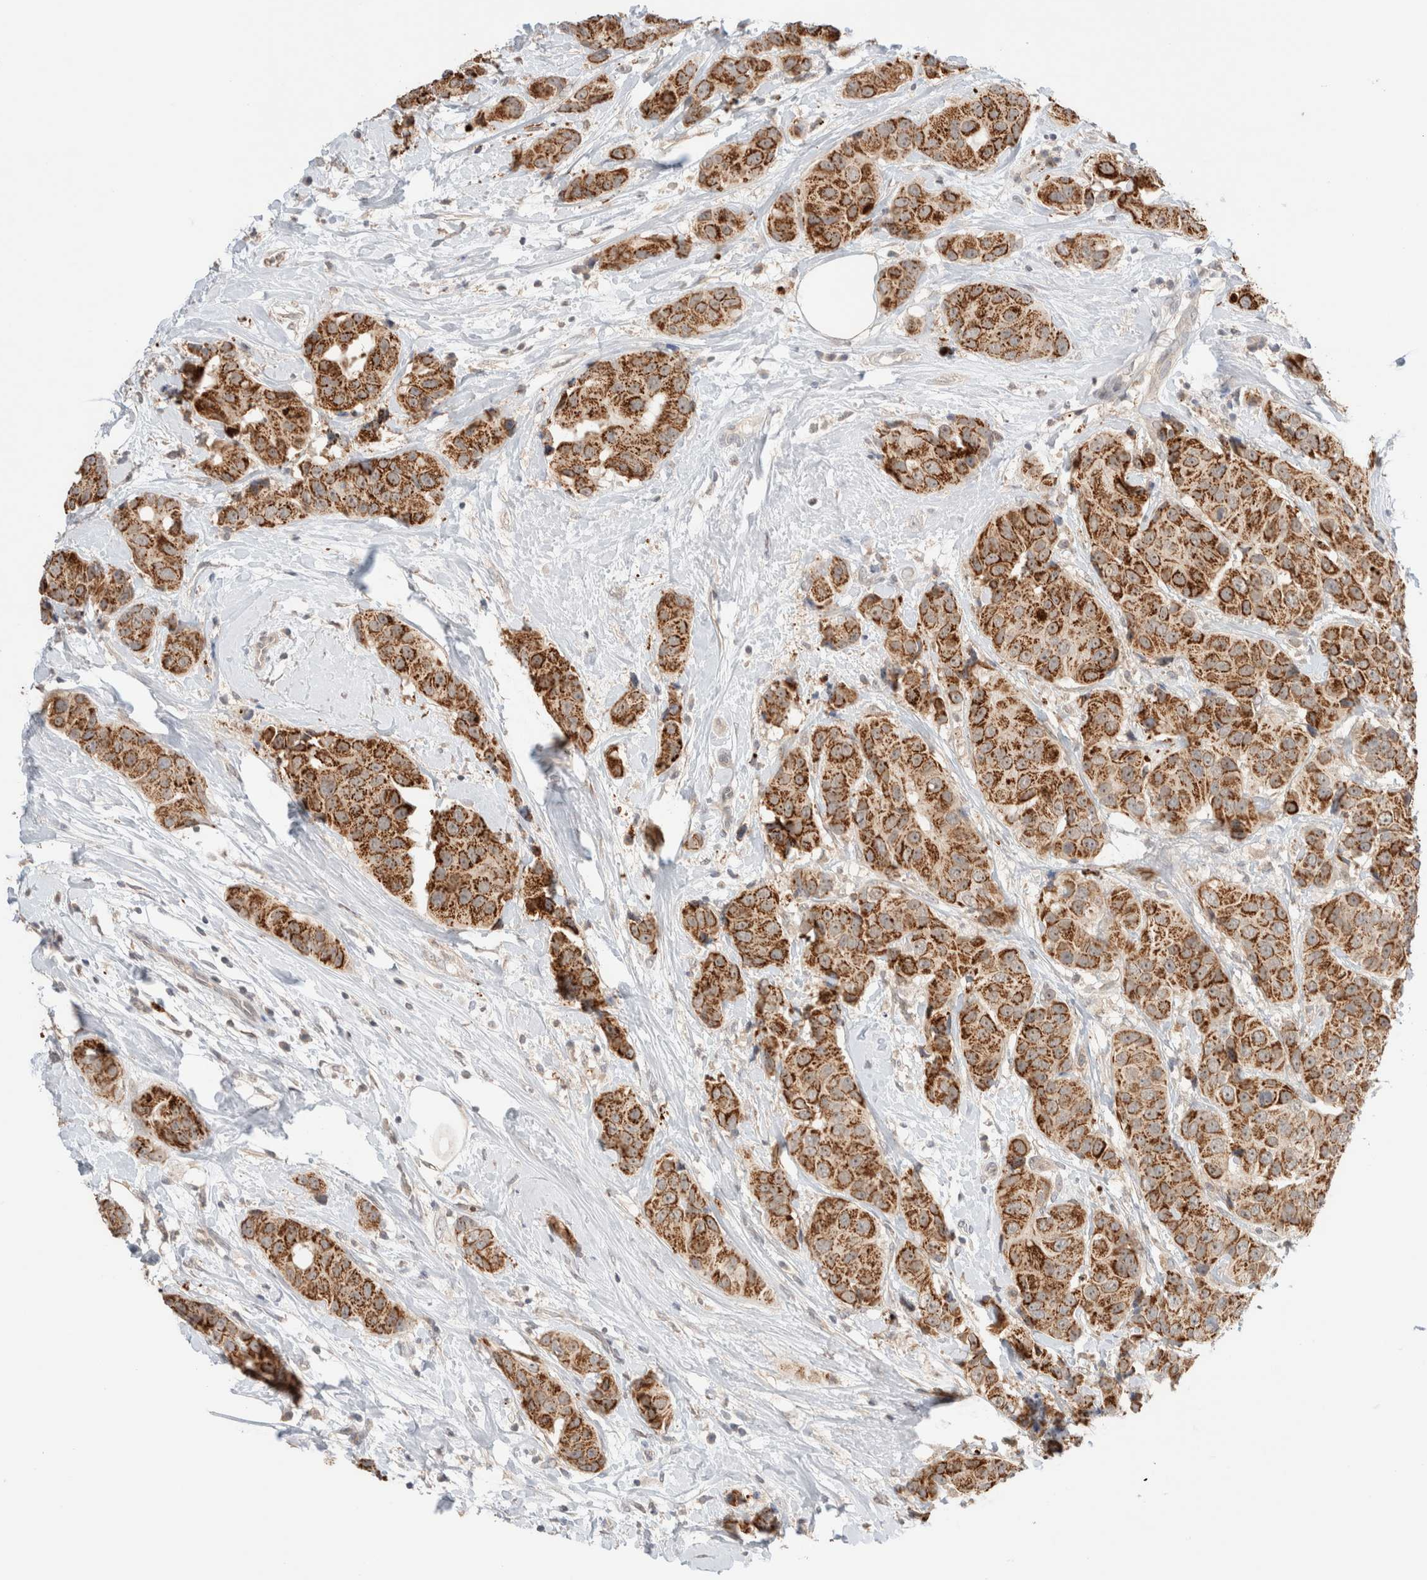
{"staining": {"intensity": "strong", "quantity": ">75%", "location": "cytoplasmic/membranous"}, "tissue": "breast cancer", "cell_type": "Tumor cells", "image_type": "cancer", "snomed": [{"axis": "morphology", "description": "Normal tissue, NOS"}, {"axis": "morphology", "description": "Duct carcinoma"}, {"axis": "topography", "description": "Breast"}], "caption": "Protein expression analysis of intraductal carcinoma (breast) demonstrates strong cytoplasmic/membranous positivity in approximately >75% of tumor cells.", "gene": "TRIM41", "patient": {"sex": "female", "age": 39}}